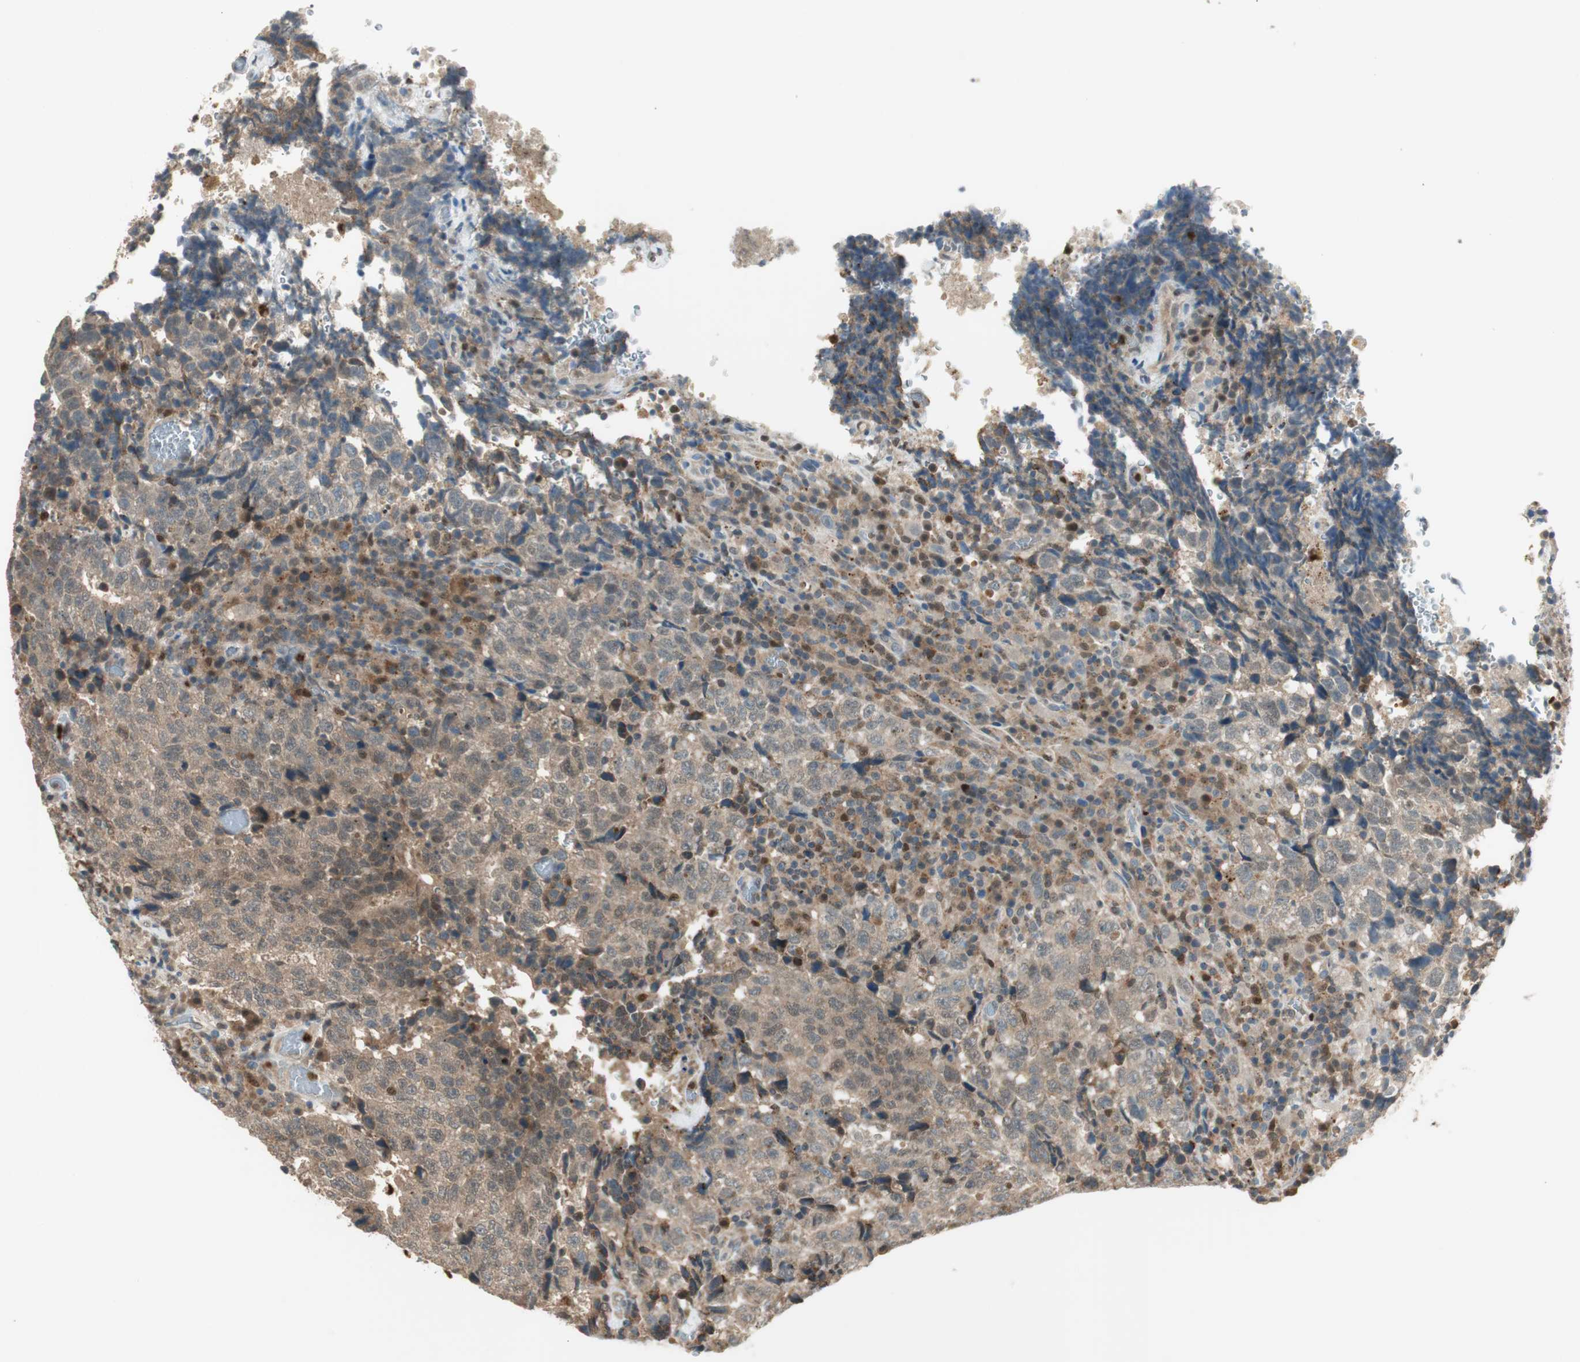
{"staining": {"intensity": "negative", "quantity": "none", "location": "none"}, "tissue": "testis cancer", "cell_type": "Tumor cells", "image_type": "cancer", "snomed": [{"axis": "morphology", "description": "Necrosis, NOS"}, {"axis": "morphology", "description": "Carcinoma, Embryonal, NOS"}, {"axis": "topography", "description": "Testis"}], "caption": "This is an immunohistochemistry histopathology image of human embryonal carcinoma (testis). There is no expression in tumor cells.", "gene": "LTA4H", "patient": {"sex": "male", "age": 19}}